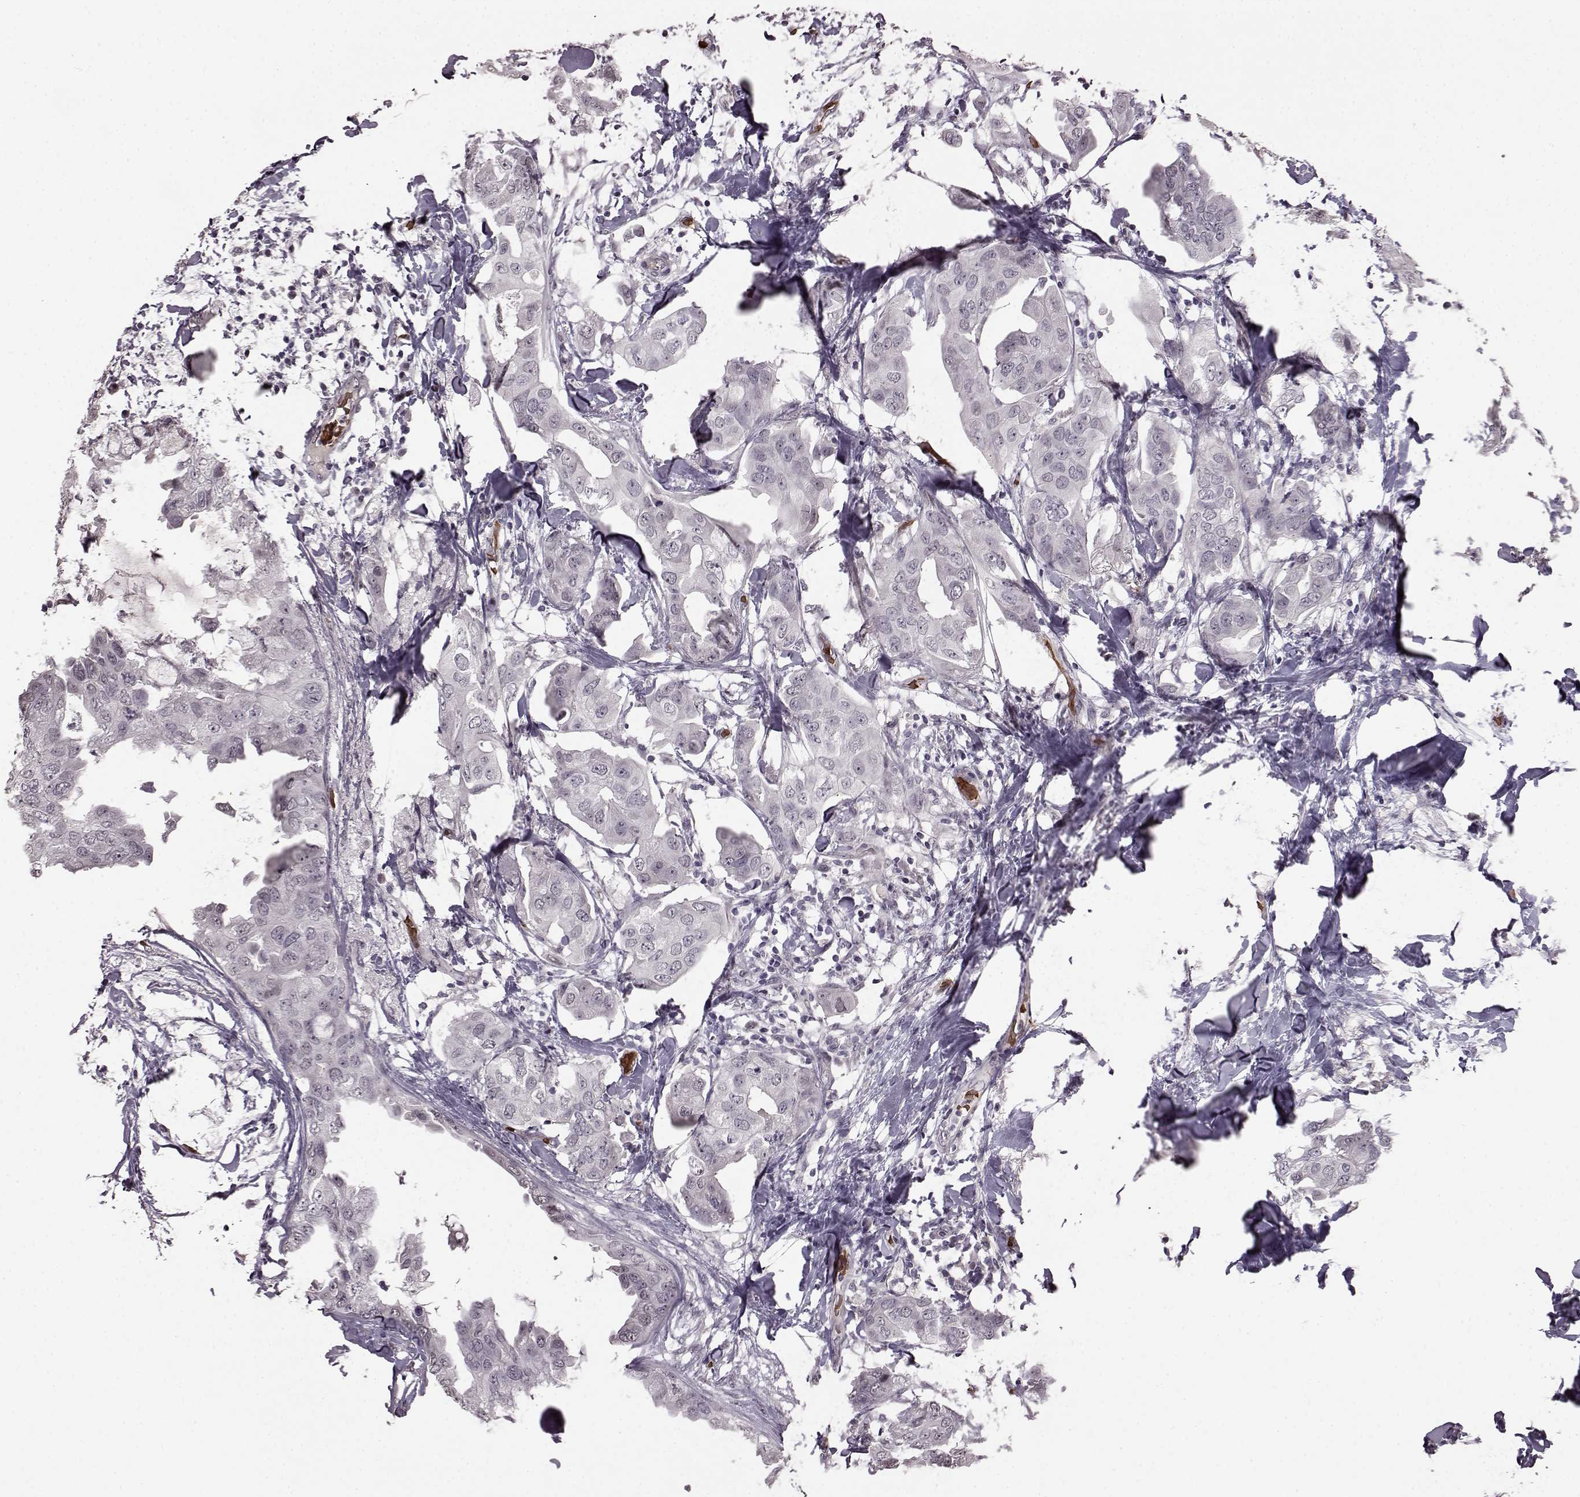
{"staining": {"intensity": "negative", "quantity": "none", "location": "none"}, "tissue": "breast cancer", "cell_type": "Tumor cells", "image_type": "cancer", "snomed": [{"axis": "morphology", "description": "Normal tissue, NOS"}, {"axis": "morphology", "description": "Duct carcinoma"}, {"axis": "topography", "description": "Breast"}], "caption": "Immunohistochemistry image of human breast cancer (intraductal carcinoma) stained for a protein (brown), which exhibits no expression in tumor cells.", "gene": "PROP1", "patient": {"sex": "female", "age": 40}}